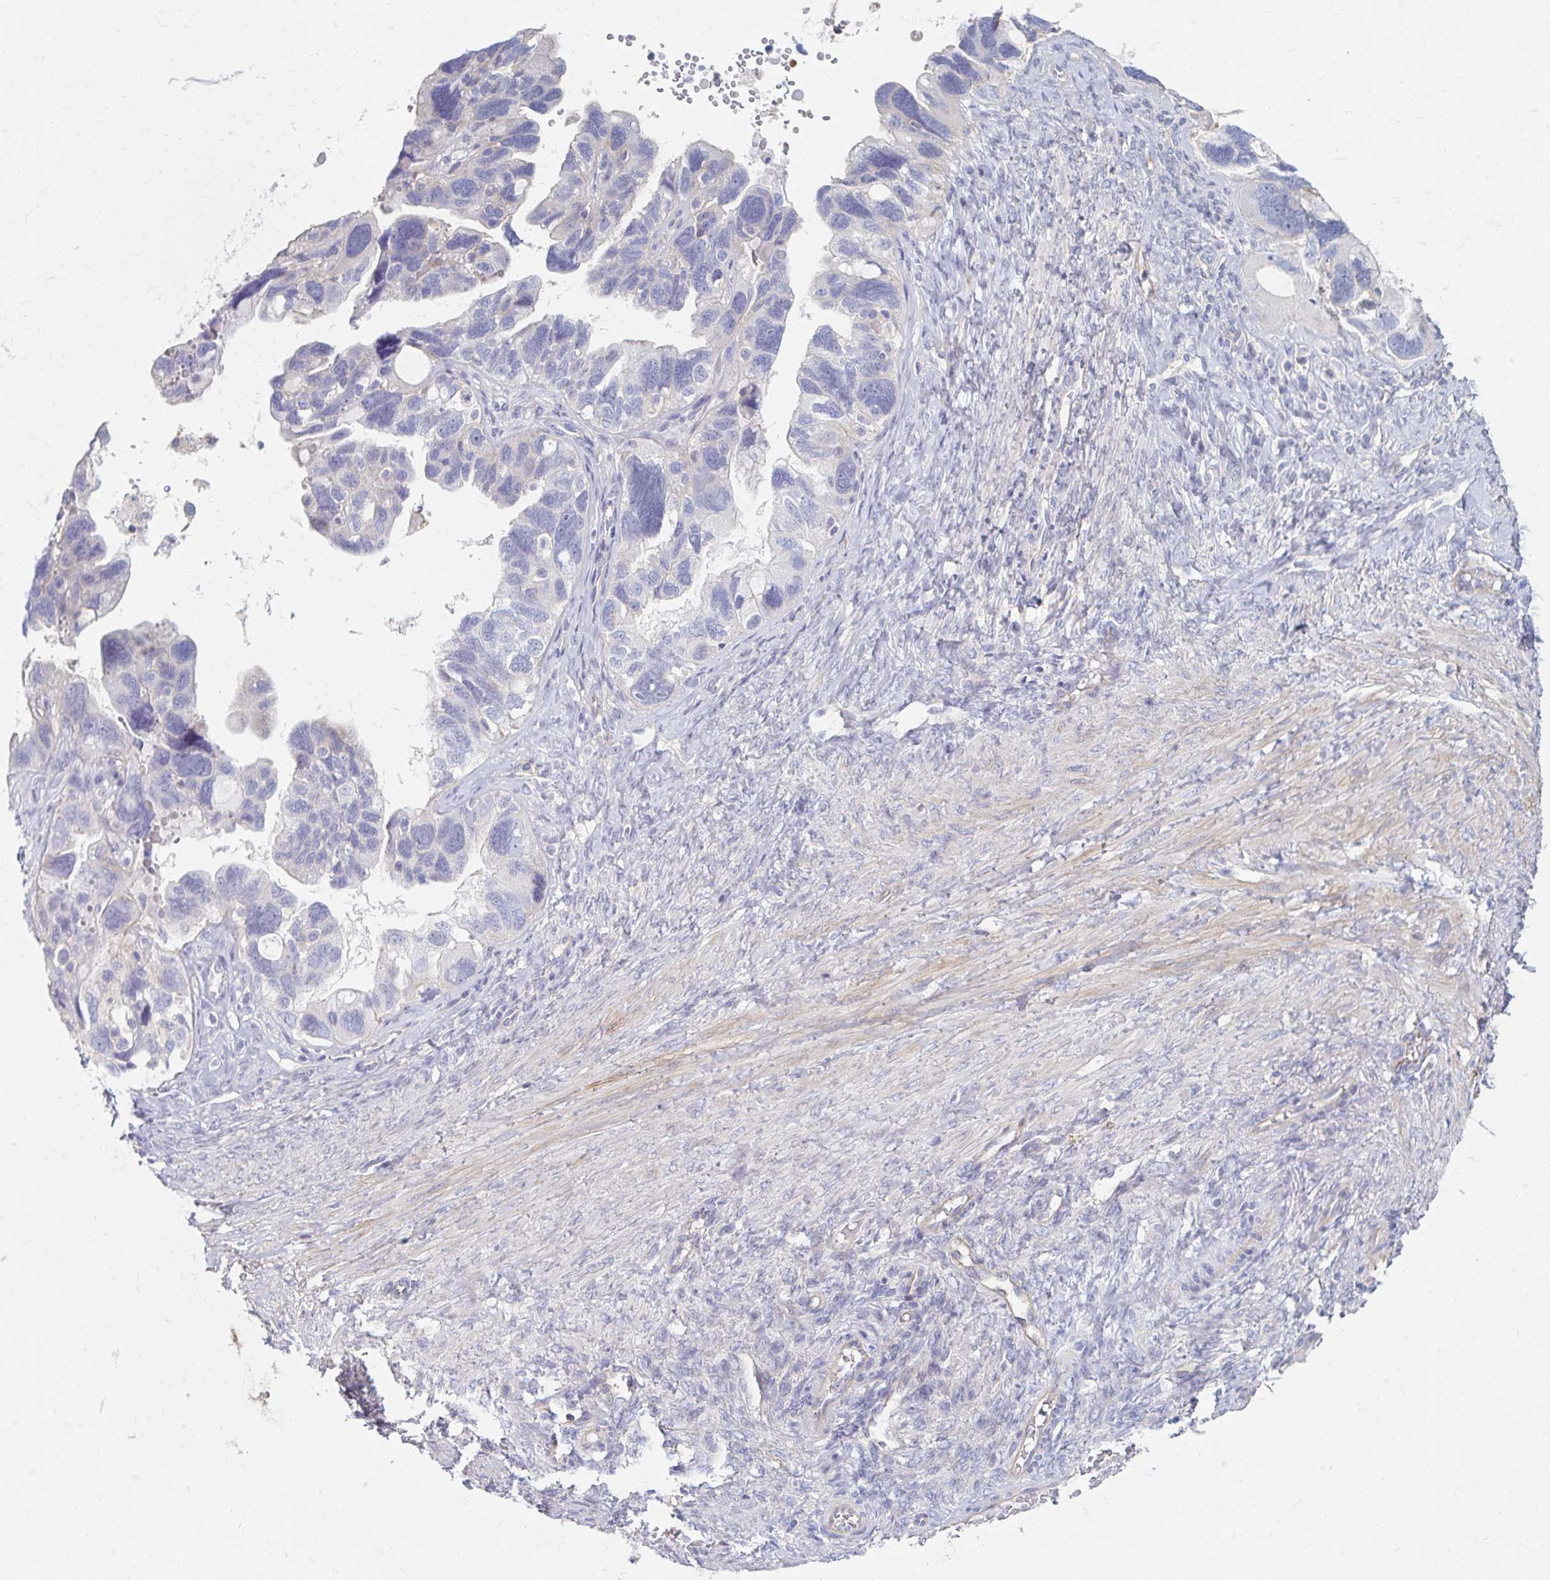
{"staining": {"intensity": "negative", "quantity": "none", "location": "none"}, "tissue": "ovarian cancer", "cell_type": "Tumor cells", "image_type": "cancer", "snomed": [{"axis": "morphology", "description": "Cystadenocarcinoma, serous, NOS"}, {"axis": "topography", "description": "Ovary"}], "caption": "IHC of ovarian cancer (serous cystadenocarcinoma) shows no expression in tumor cells.", "gene": "MYLK2", "patient": {"sex": "female", "age": 60}}